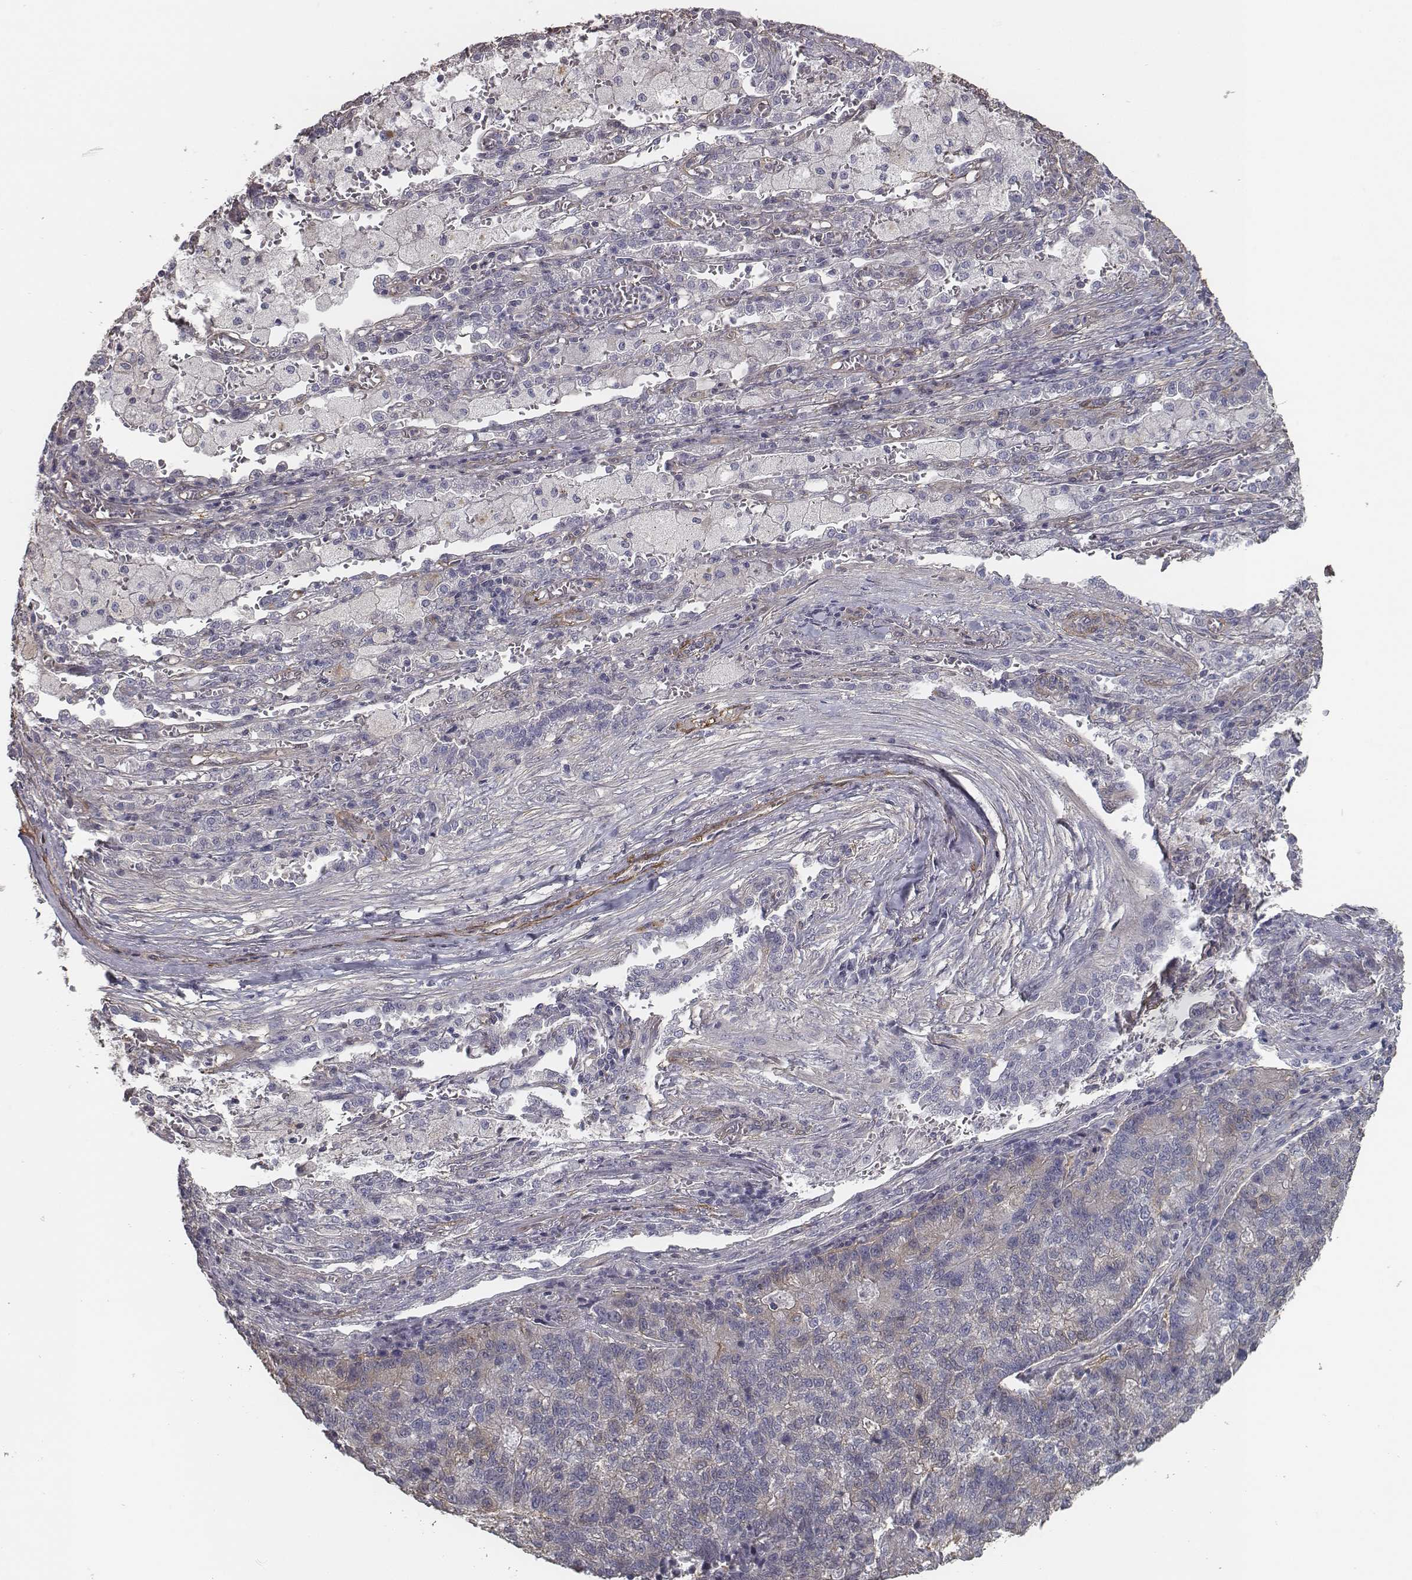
{"staining": {"intensity": "weak", "quantity": "25%-75%", "location": "cytoplasmic/membranous"}, "tissue": "lung cancer", "cell_type": "Tumor cells", "image_type": "cancer", "snomed": [{"axis": "morphology", "description": "Adenocarcinoma, NOS"}, {"axis": "topography", "description": "Lung"}], "caption": "Lung adenocarcinoma stained with immunohistochemistry exhibits weak cytoplasmic/membranous positivity in about 25%-75% of tumor cells.", "gene": "ISYNA1", "patient": {"sex": "male", "age": 57}}